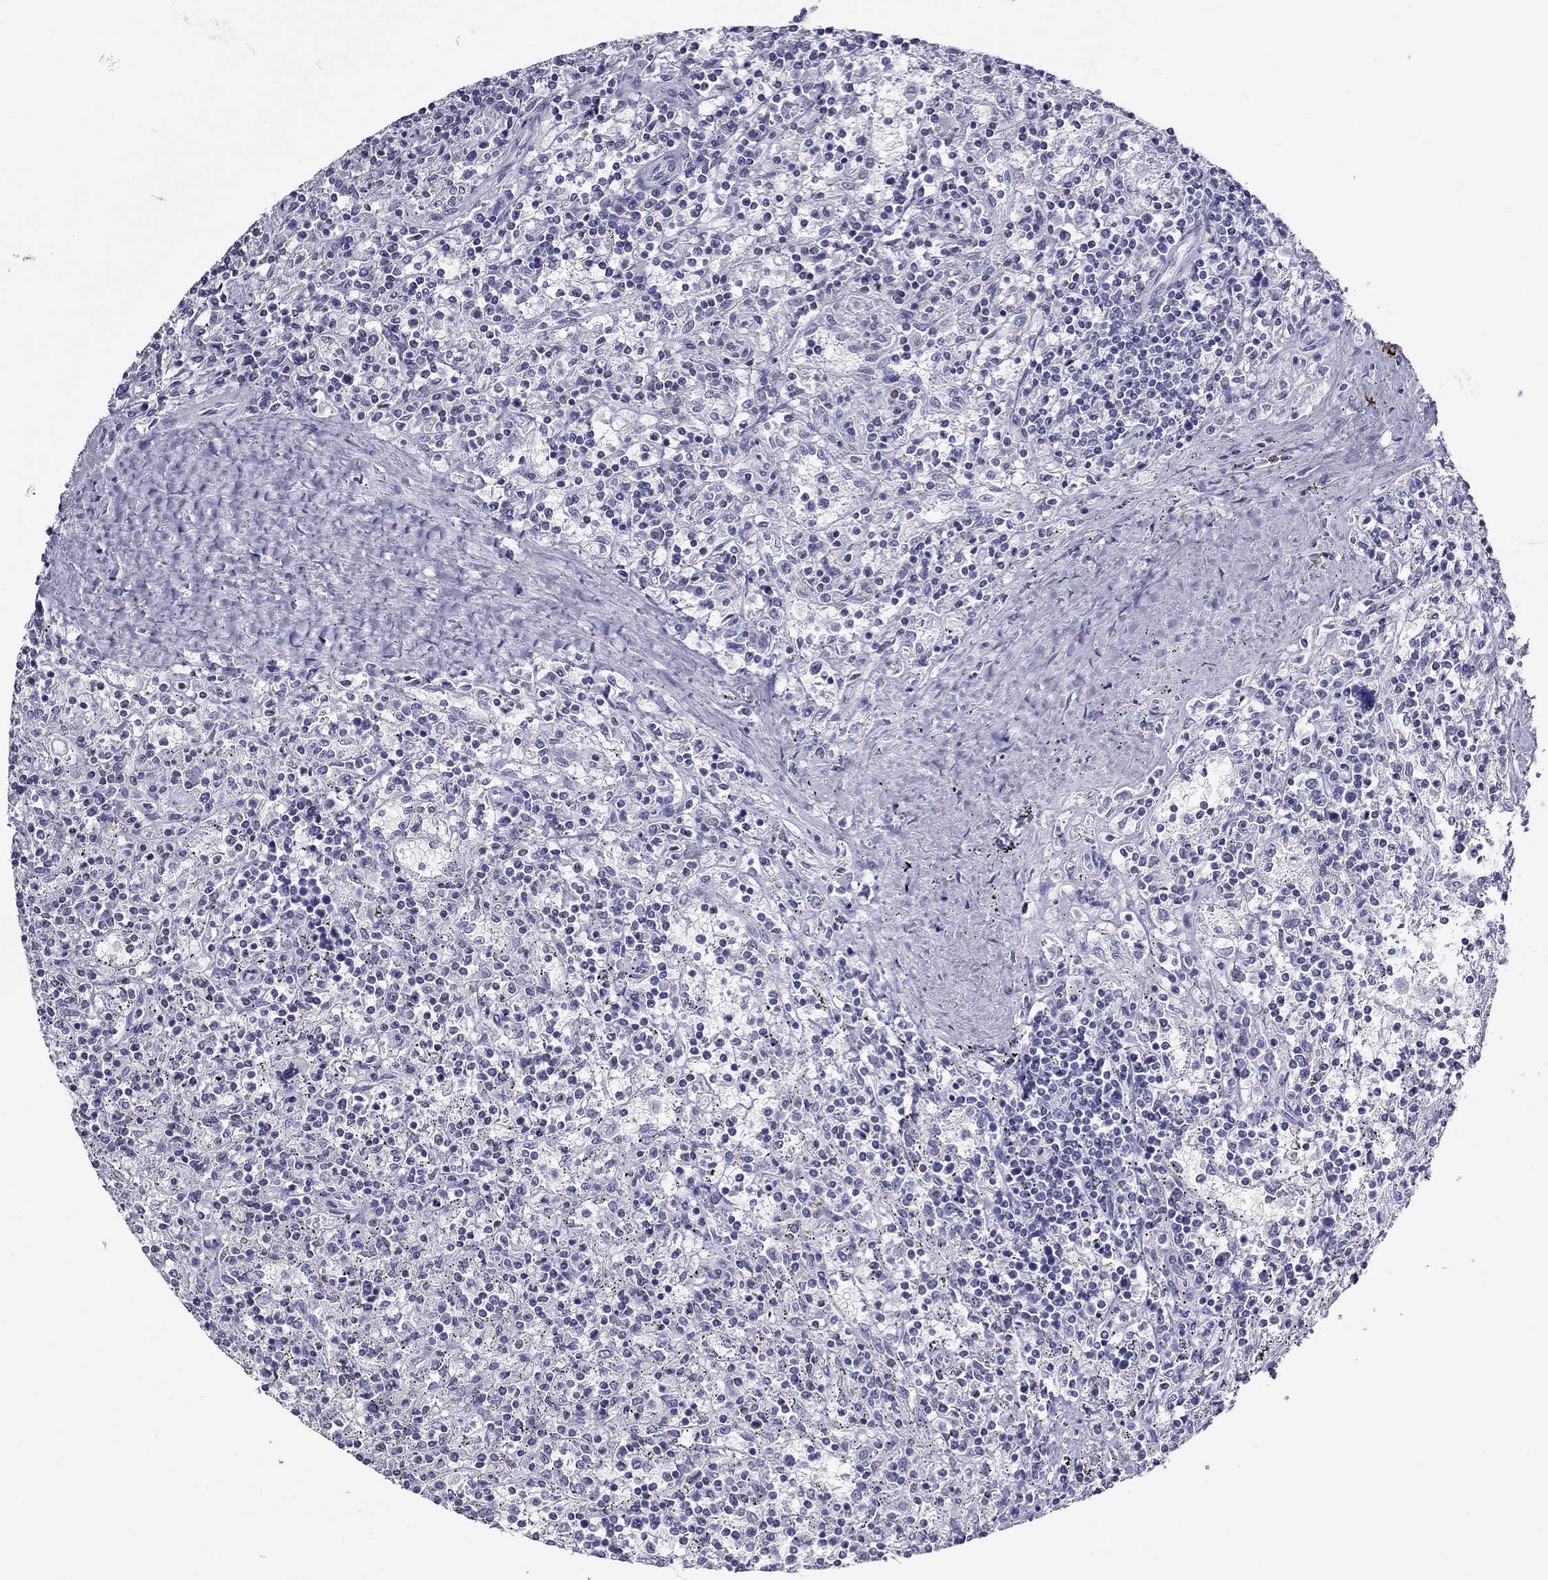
{"staining": {"intensity": "negative", "quantity": "none", "location": "none"}, "tissue": "lymphoma", "cell_type": "Tumor cells", "image_type": "cancer", "snomed": [{"axis": "morphology", "description": "Malignant lymphoma, non-Hodgkin's type, Low grade"}, {"axis": "topography", "description": "Spleen"}], "caption": "Human lymphoma stained for a protein using immunohistochemistry displays no positivity in tumor cells.", "gene": "SLC46A2", "patient": {"sex": "male", "age": 62}}